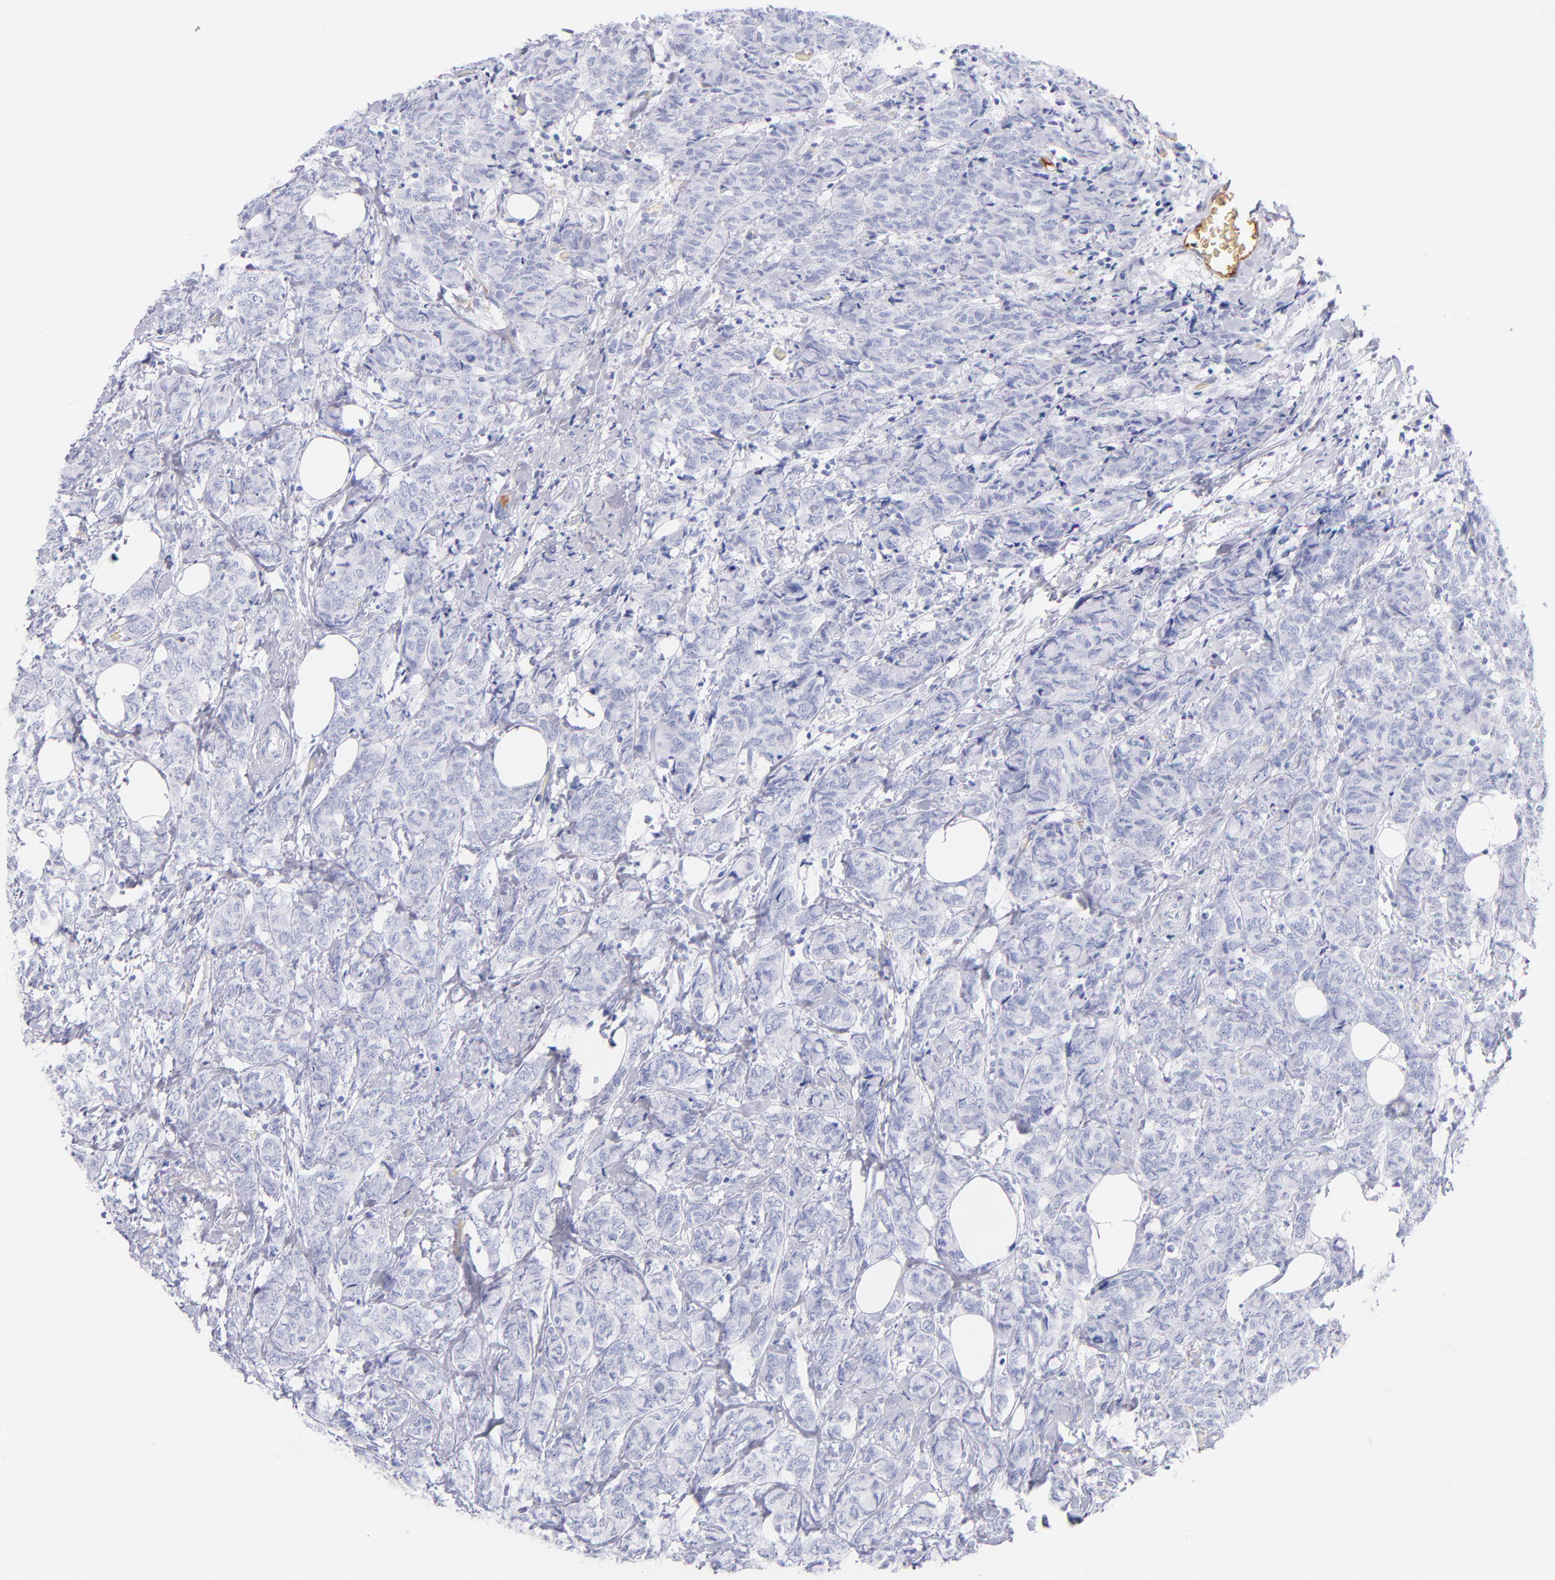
{"staining": {"intensity": "negative", "quantity": "none", "location": "none"}, "tissue": "breast cancer", "cell_type": "Tumor cells", "image_type": "cancer", "snomed": [{"axis": "morphology", "description": "Lobular carcinoma"}, {"axis": "topography", "description": "Breast"}], "caption": "The immunohistochemistry histopathology image has no significant staining in tumor cells of breast cancer (lobular carcinoma) tissue.", "gene": "HP", "patient": {"sex": "female", "age": 60}}